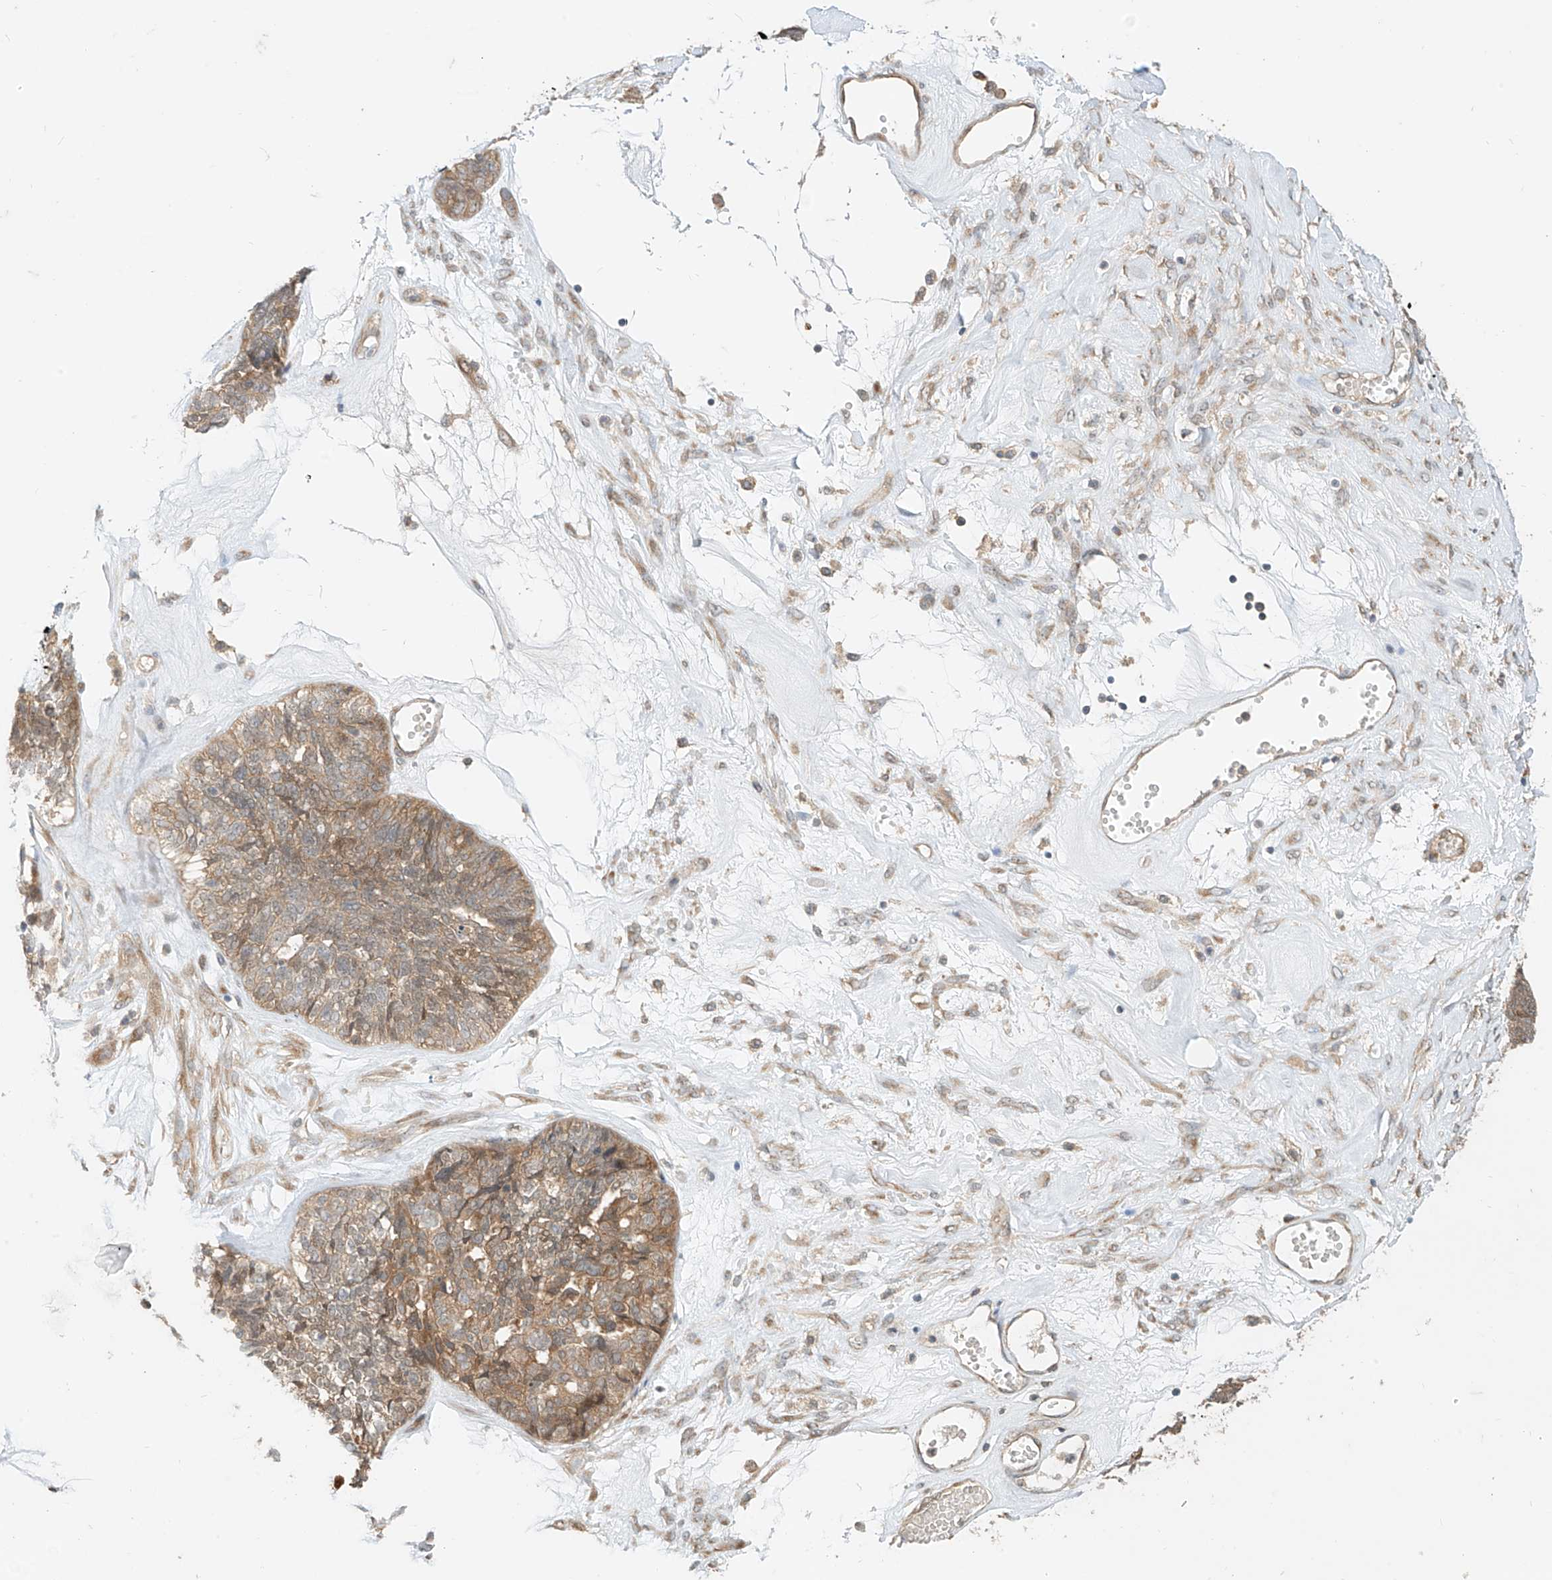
{"staining": {"intensity": "moderate", "quantity": ">75%", "location": "cytoplasmic/membranous"}, "tissue": "ovarian cancer", "cell_type": "Tumor cells", "image_type": "cancer", "snomed": [{"axis": "morphology", "description": "Cystadenocarcinoma, serous, NOS"}, {"axis": "topography", "description": "Ovary"}], "caption": "Moderate cytoplasmic/membranous positivity for a protein is seen in about >75% of tumor cells of ovarian serous cystadenocarcinoma using immunohistochemistry (IHC).", "gene": "MTUS2", "patient": {"sex": "female", "age": 79}}